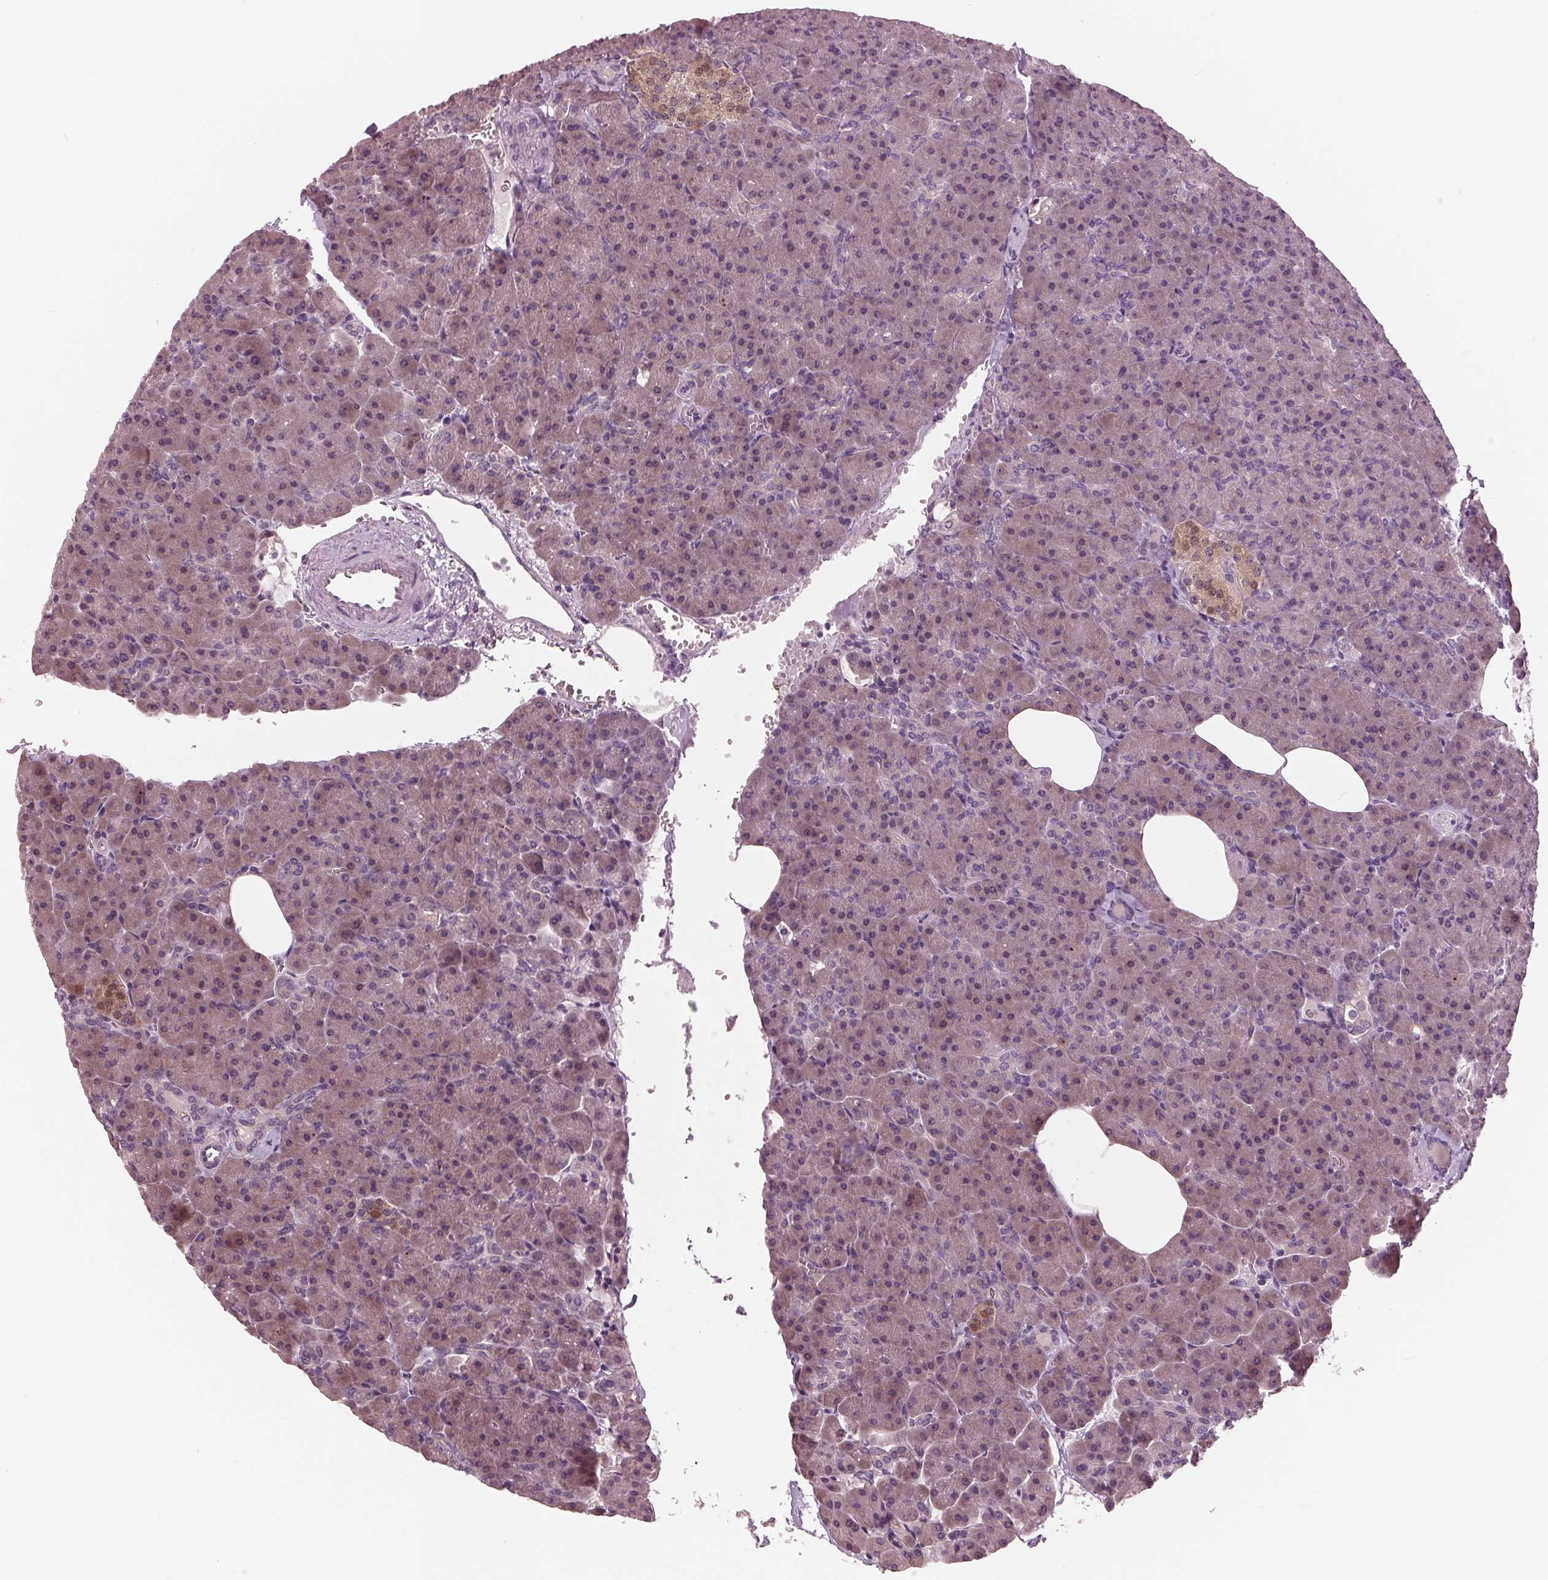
{"staining": {"intensity": "weak", "quantity": "<25%", "location": "cytoplasmic/membranous"}, "tissue": "pancreas", "cell_type": "Exocrine glandular cells", "image_type": "normal", "snomed": [{"axis": "morphology", "description": "Normal tissue, NOS"}, {"axis": "topography", "description": "Pancreas"}], "caption": "This histopathology image is of normal pancreas stained with IHC to label a protein in brown with the nuclei are counter-stained blue. There is no positivity in exocrine glandular cells.", "gene": "SIGLEC6", "patient": {"sex": "female", "age": 74}}